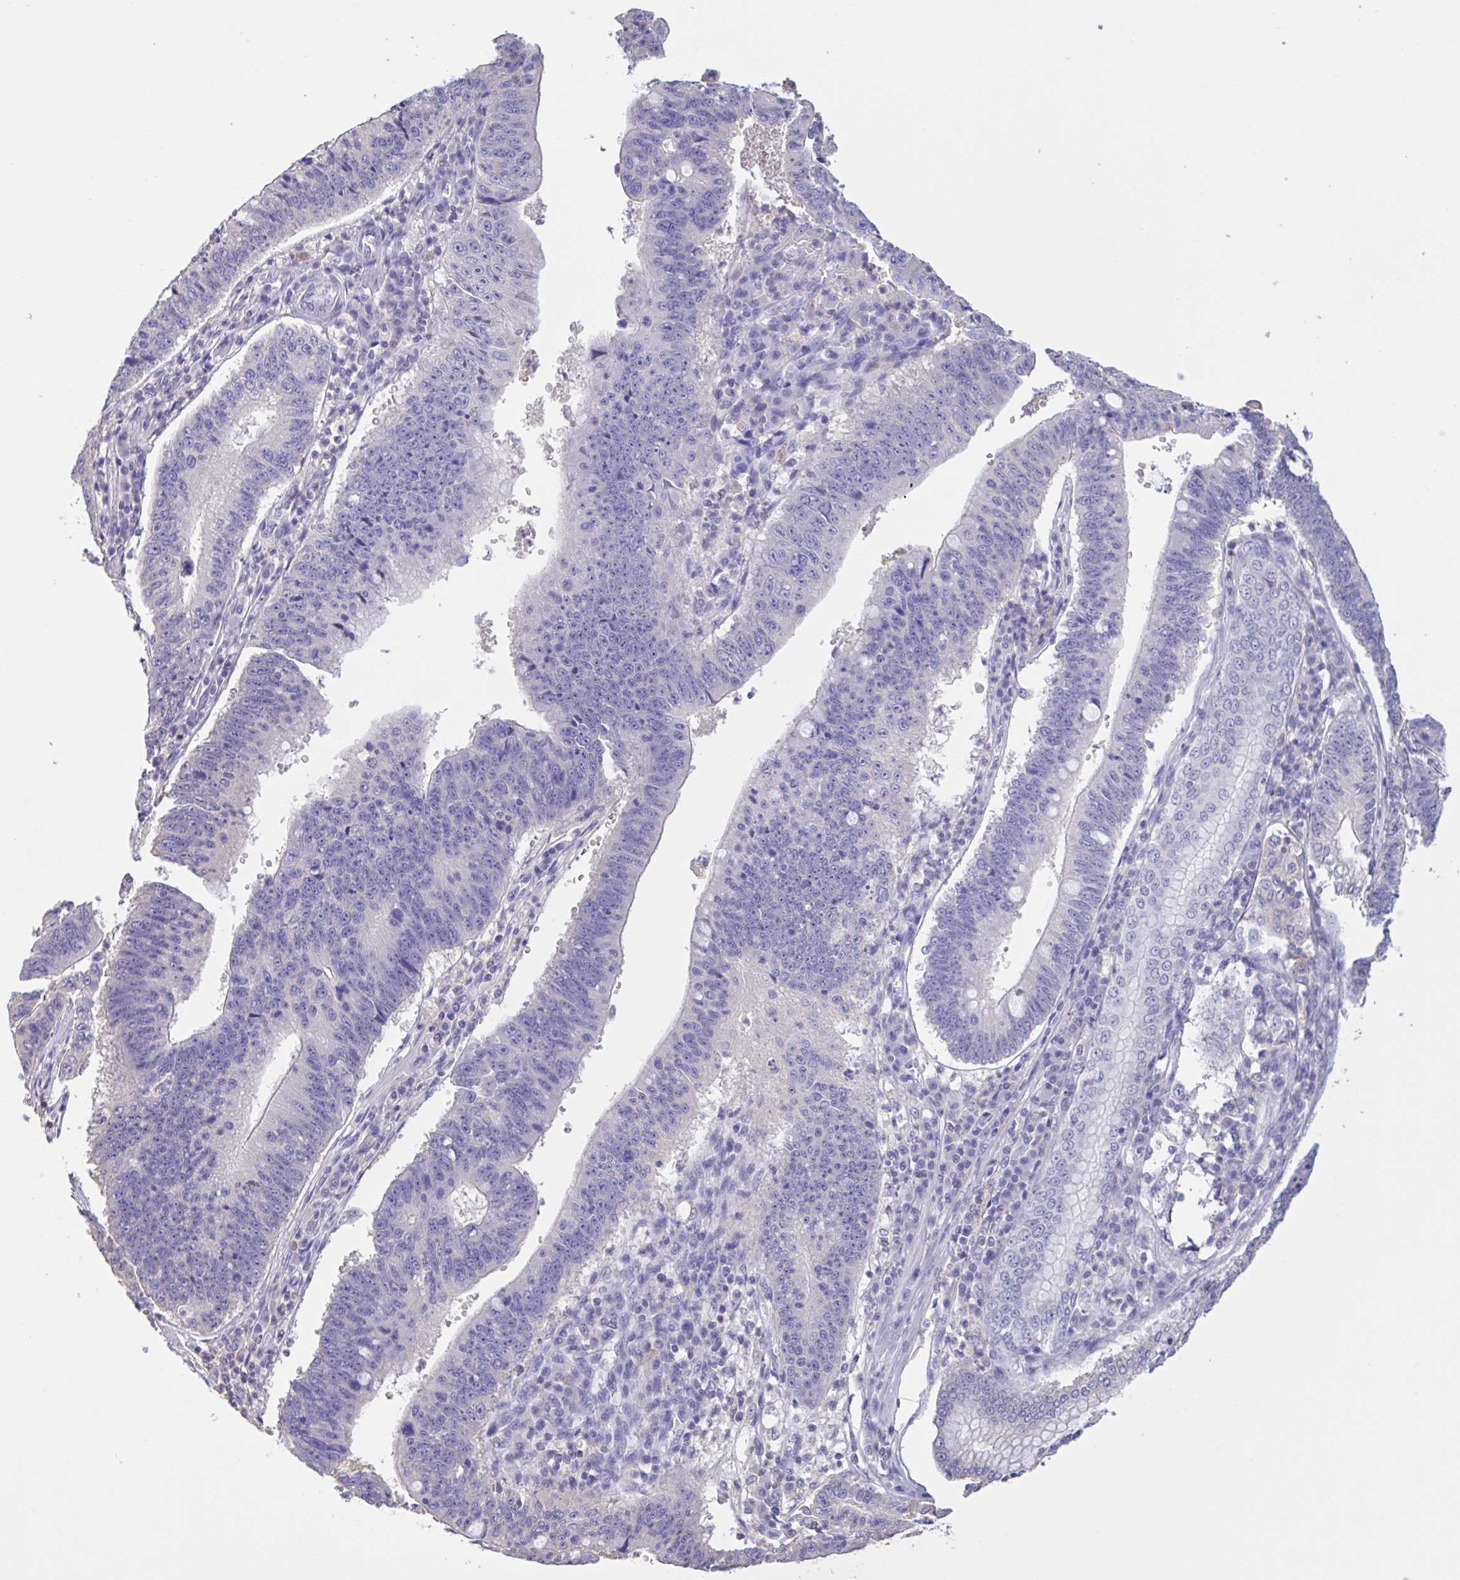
{"staining": {"intensity": "negative", "quantity": "none", "location": "none"}, "tissue": "stomach cancer", "cell_type": "Tumor cells", "image_type": "cancer", "snomed": [{"axis": "morphology", "description": "Adenocarcinoma, NOS"}, {"axis": "topography", "description": "Stomach"}], "caption": "Immunohistochemical staining of human adenocarcinoma (stomach) exhibits no significant staining in tumor cells.", "gene": "LARGE2", "patient": {"sex": "male", "age": 59}}